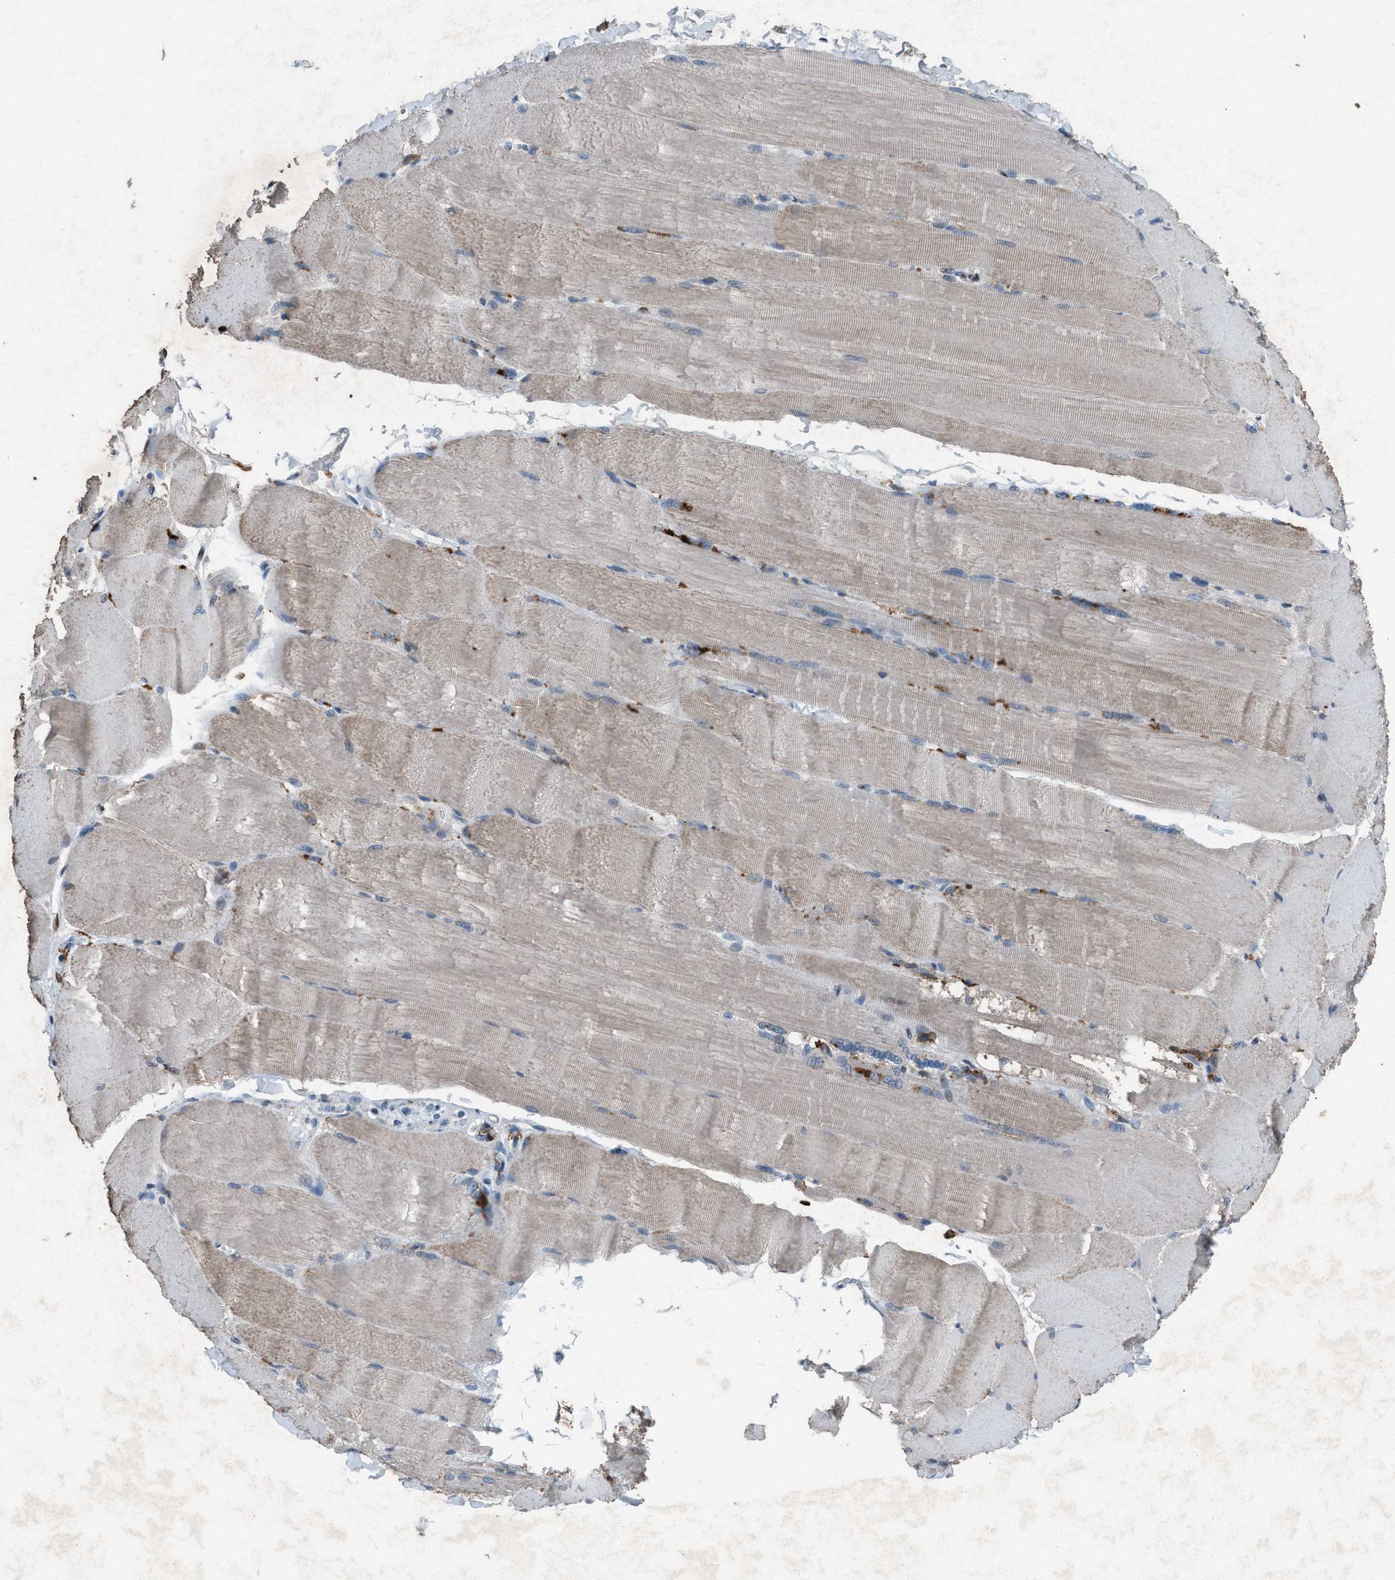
{"staining": {"intensity": "weak", "quantity": "<25%", "location": "cytoplasmic/membranous"}, "tissue": "skeletal muscle", "cell_type": "Myocytes", "image_type": "normal", "snomed": [{"axis": "morphology", "description": "Normal tissue, NOS"}, {"axis": "topography", "description": "Skin"}, {"axis": "topography", "description": "Skeletal muscle"}], "caption": "A photomicrograph of skeletal muscle stained for a protein displays no brown staining in myocytes.", "gene": "FCER1G", "patient": {"sex": "male", "age": 83}}